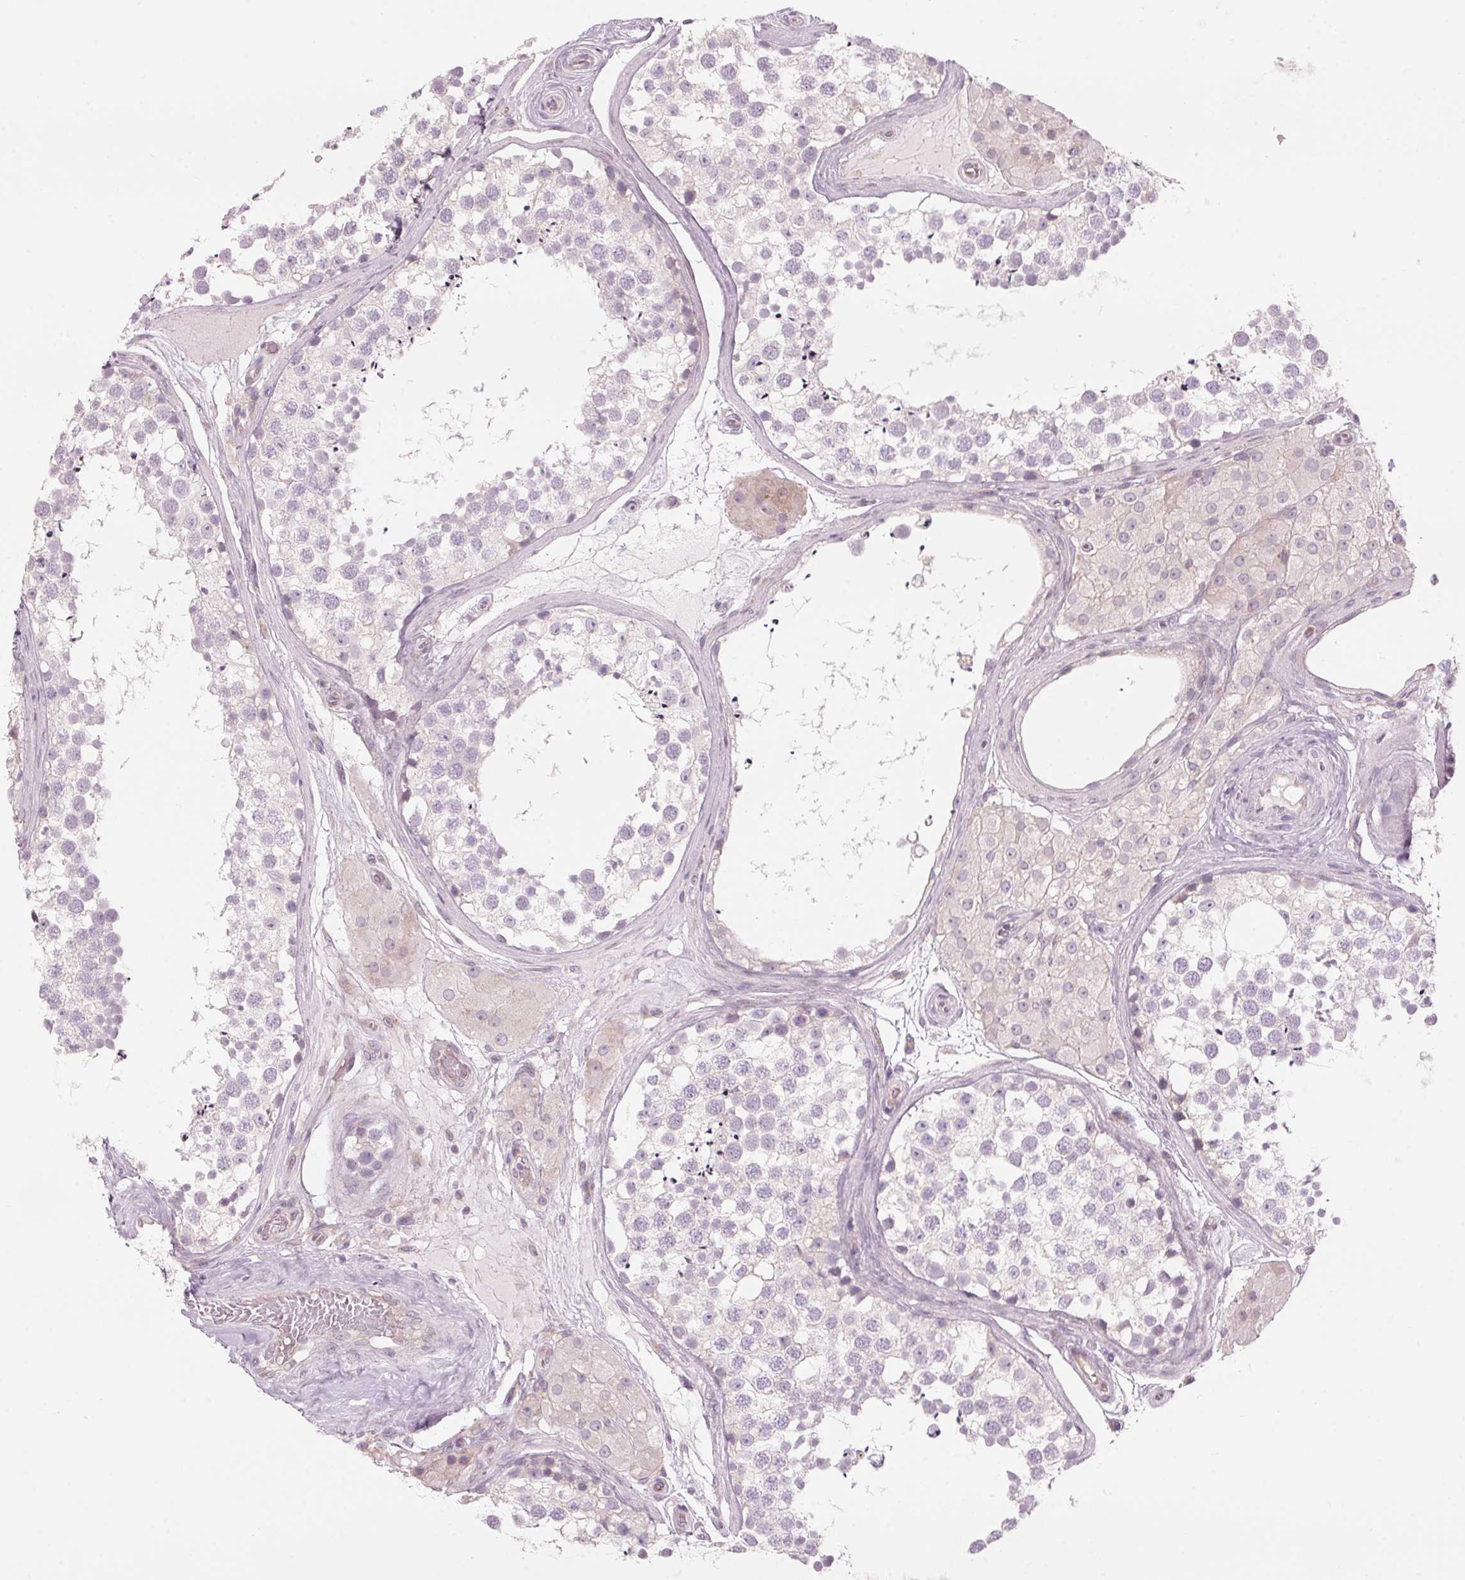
{"staining": {"intensity": "negative", "quantity": "none", "location": "none"}, "tissue": "testis", "cell_type": "Cells in seminiferous ducts", "image_type": "normal", "snomed": [{"axis": "morphology", "description": "Normal tissue, NOS"}, {"axis": "morphology", "description": "Seminoma, NOS"}, {"axis": "topography", "description": "Testis"}], "caption": "Immunohistochemistry image of normal testis: human testis stained with DAB (3,3'-diaminobenzidine) demonstrates no significant protein staining in cells in seminiferous ducts.", "gene": "GNMT", "patient": {"sex": "male", "age": 65}}